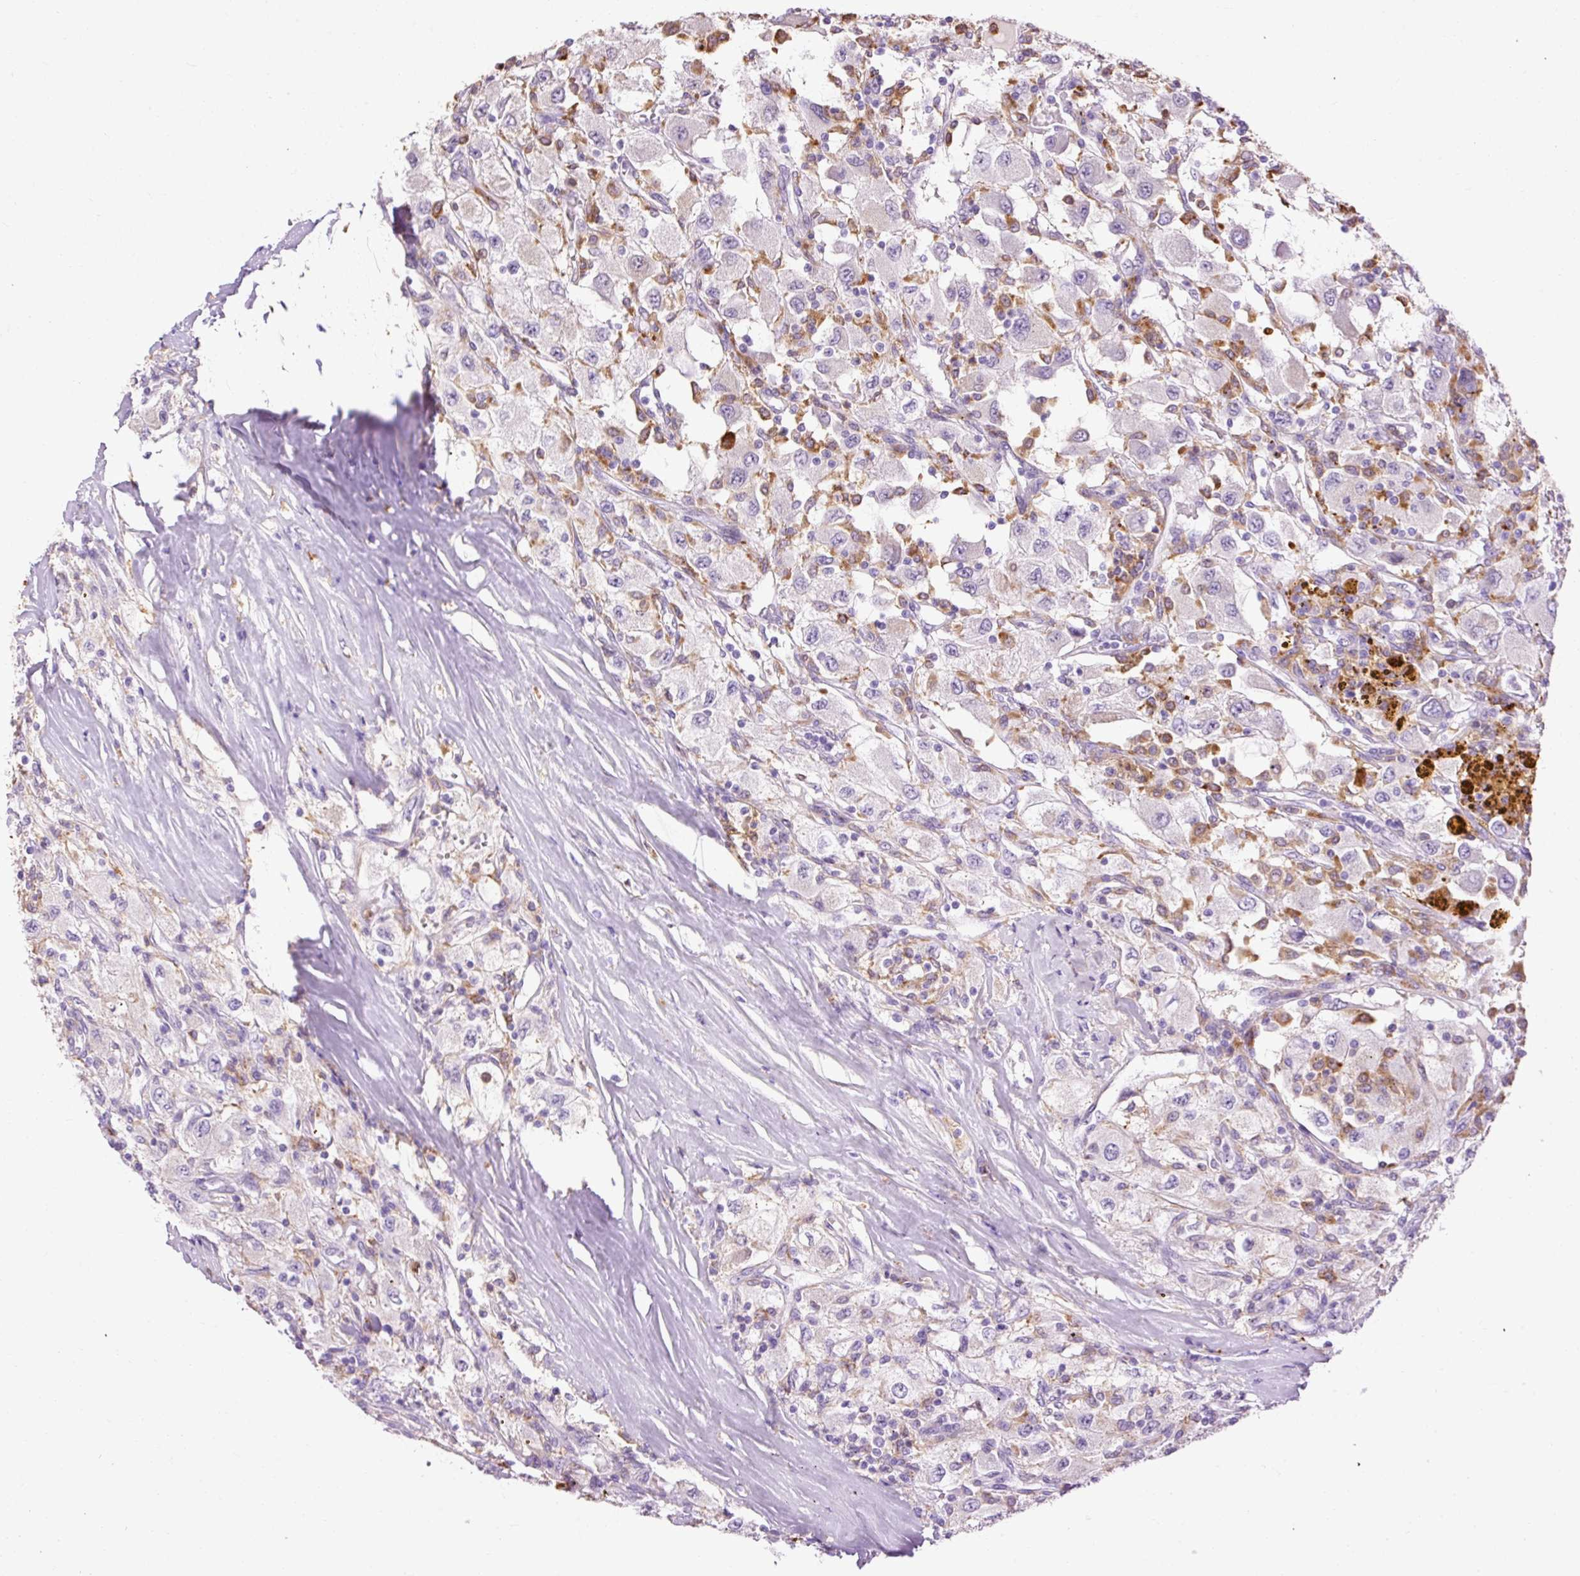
{"staining": {"intensity": "negative", "quantity": "none", "location": "none"}, "tissue": "renal cancer", "cell_type": "Tumor cells", "image_type": "cancer", "snomed": [{"axis": "morphology", "description": "Adenocarcinoma, NOS"}, {"axis": "topography", "description": "Kidney"}], "caption": "Histopathology image shows no protein positivity in tumor cells of adenocarcinoma (renal) tissue.", "gene": "LY86", "patient": {"sex": "female", "age": 67}}